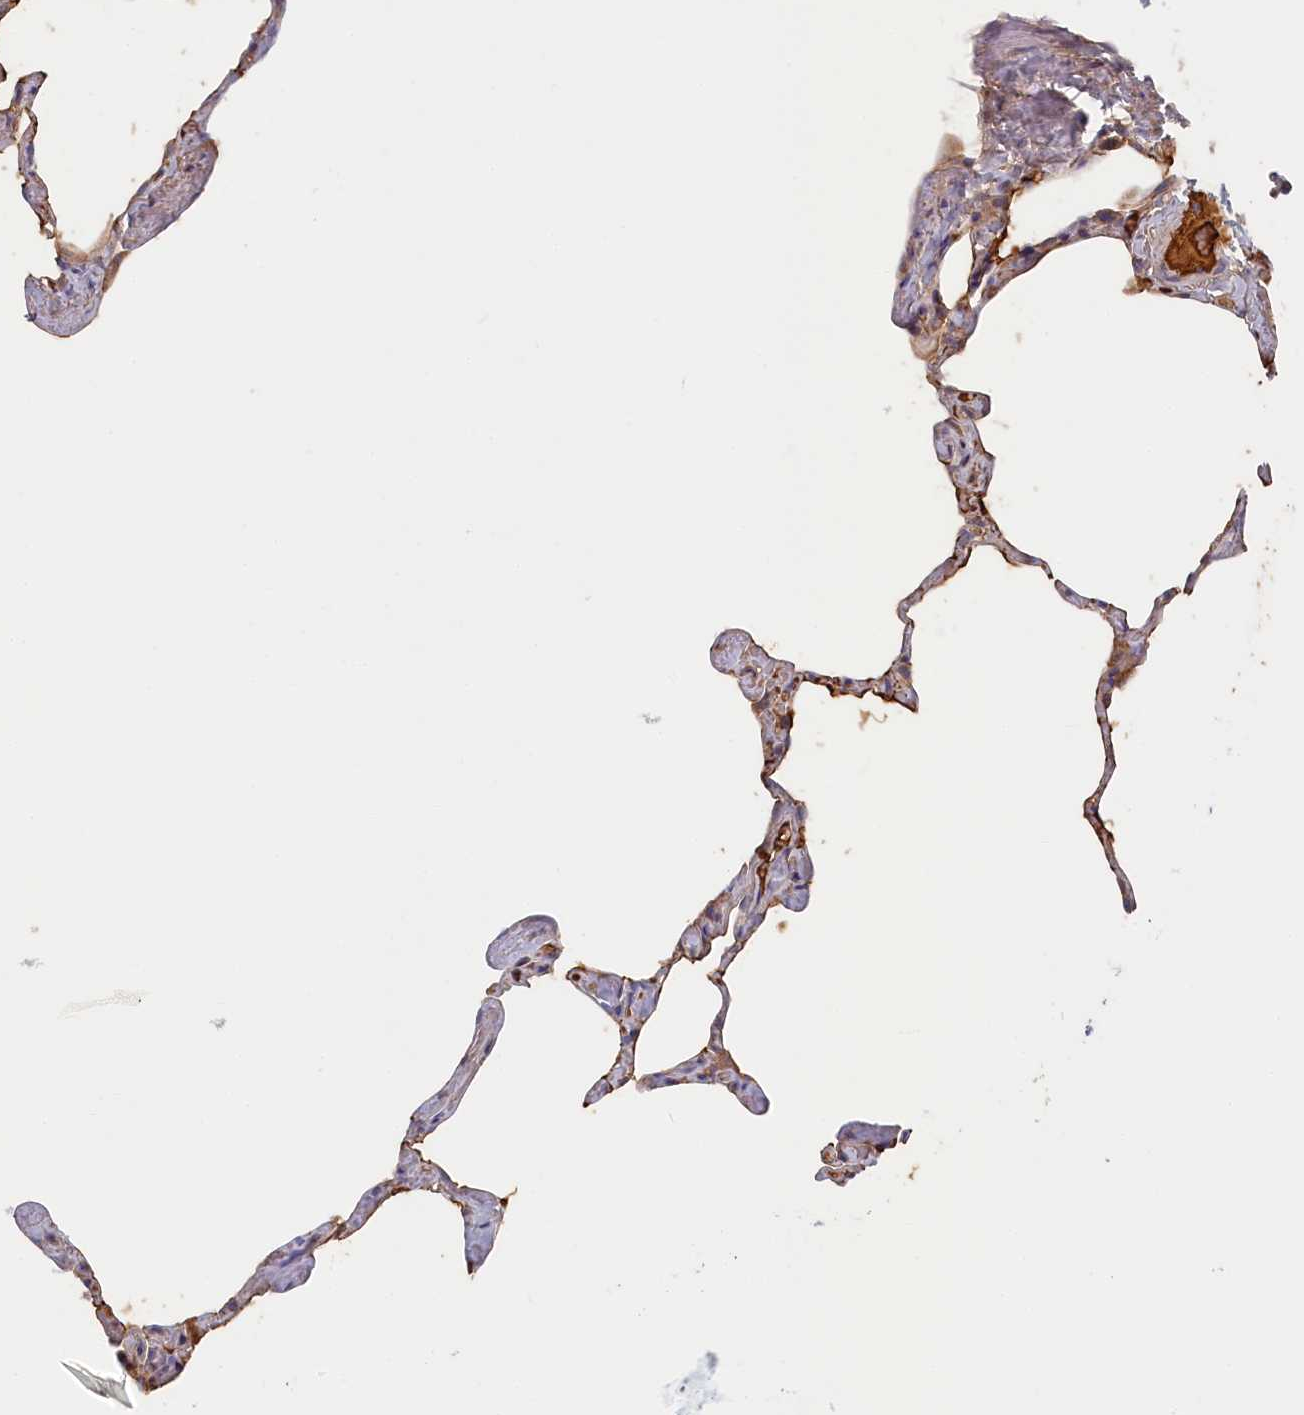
{"staining": {"intensity": "moderate", "quantity": "25%-75%", "location": "cytoplasmic/membranous"}, "tissue": "lung", "cell_type": "Alveolar cells", "image_type": "normal", "snomed": [{"axis": "morphology", "description": "Normal tissue, NOS"}, {"axis": "topography", "description": "Lung"}], "caption": "Immunohistochemistry (IHC) (DAB) staining of normal human lung exhibits moderate cytoplasmic/membranous protein positivity in about 25%-75% of alveolar cells.", "gene": "STX16", "patient": {"sex": "male", "age": 65}}